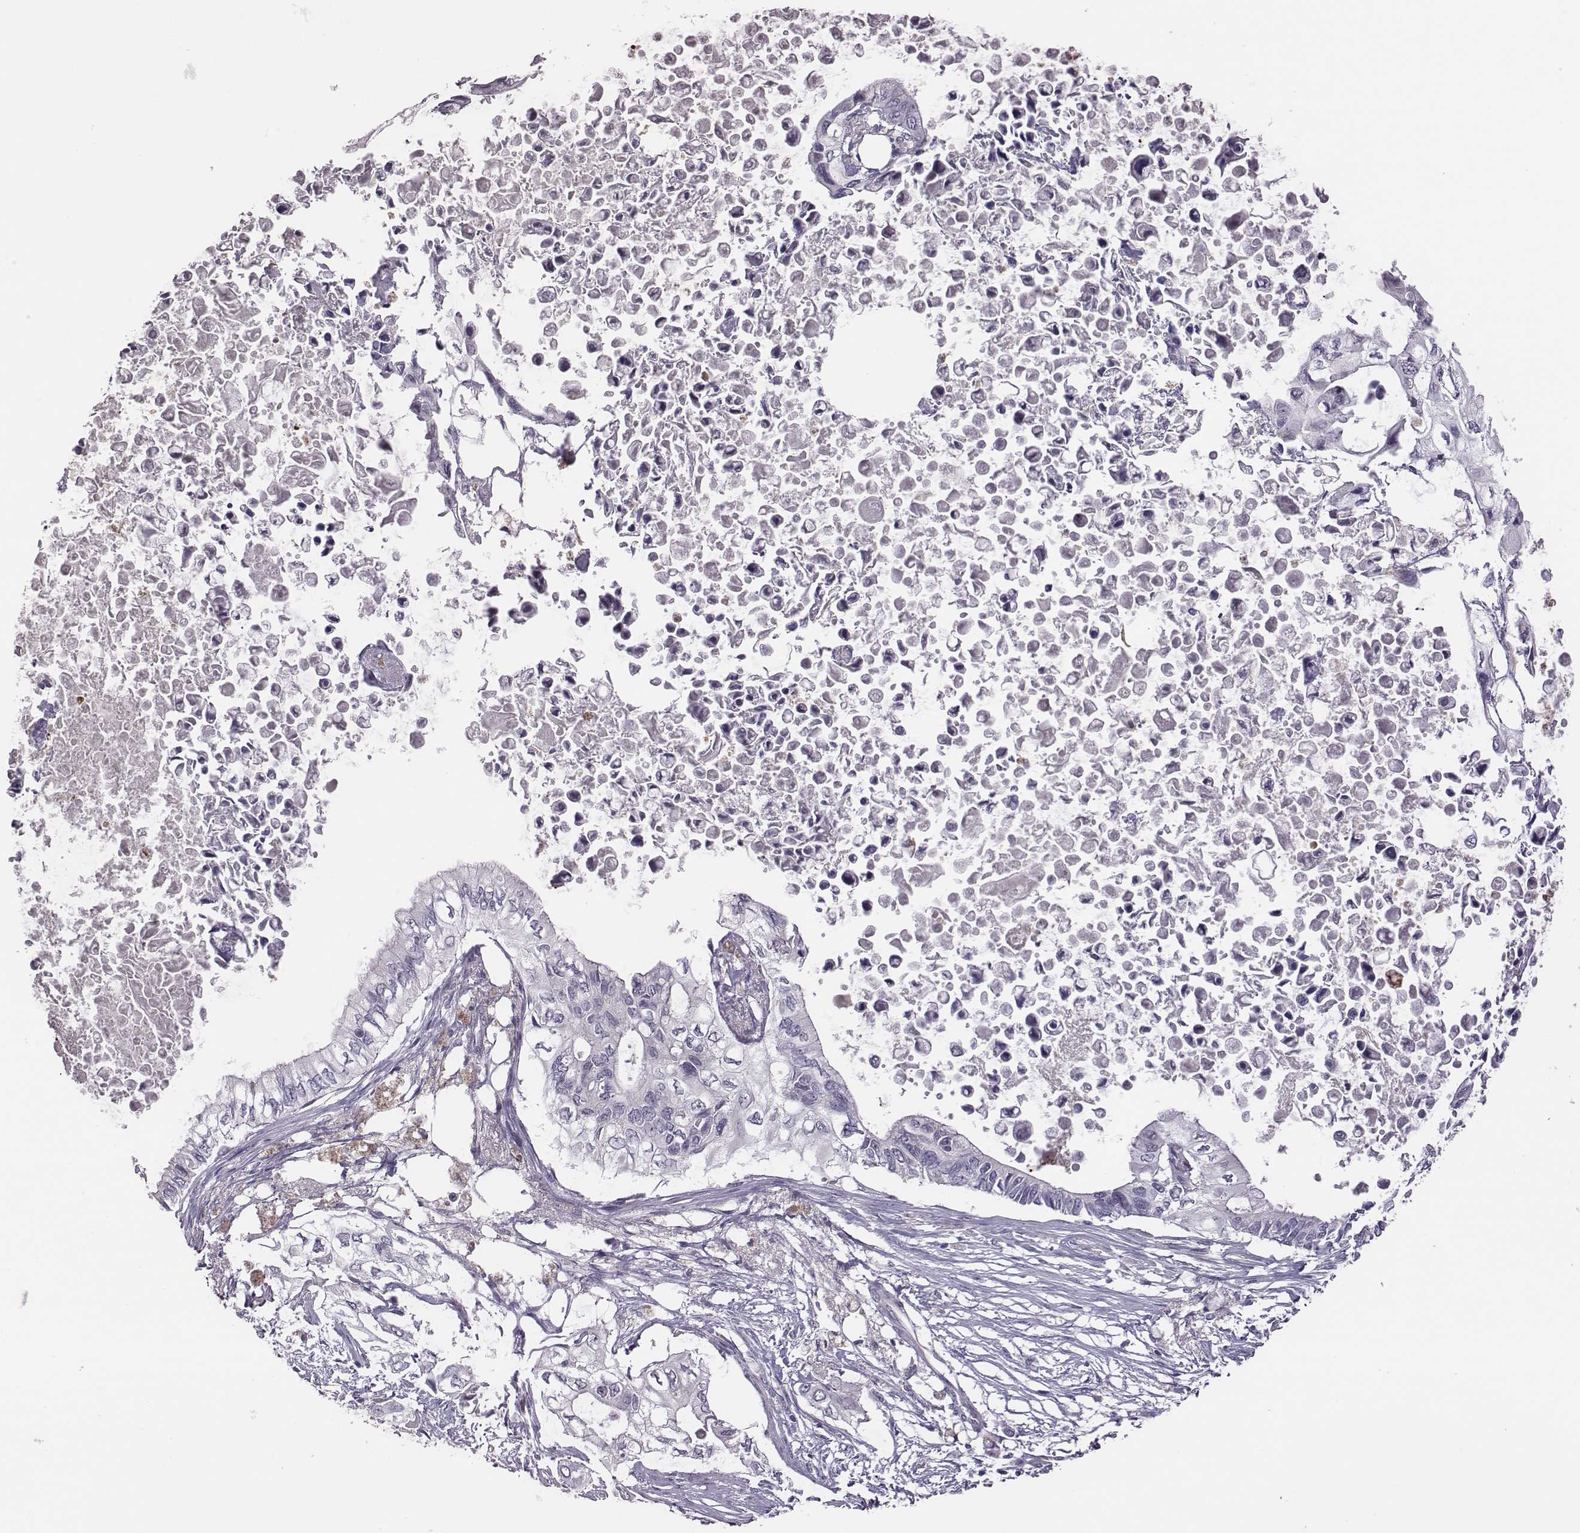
{"staining": {"intensity": "negative", "quantity": "none", "location": "none"}, "tissue": "pancreatic cancer", "cell_type": "Tumor cells", "image_type": "cancer", "snomed": [{"axis": "morphology", "description": "Adenocarcinoma, NOS"}, {"axis": "topography", "description": "Pancreas"}], "caption": "Immunohistochemical staining of human pancreatic cancer (adenocarcinoma) displays no significant positivity in tumor cells.", "gene": "KMO", "patient": {"sex": "female", "age": 63}}